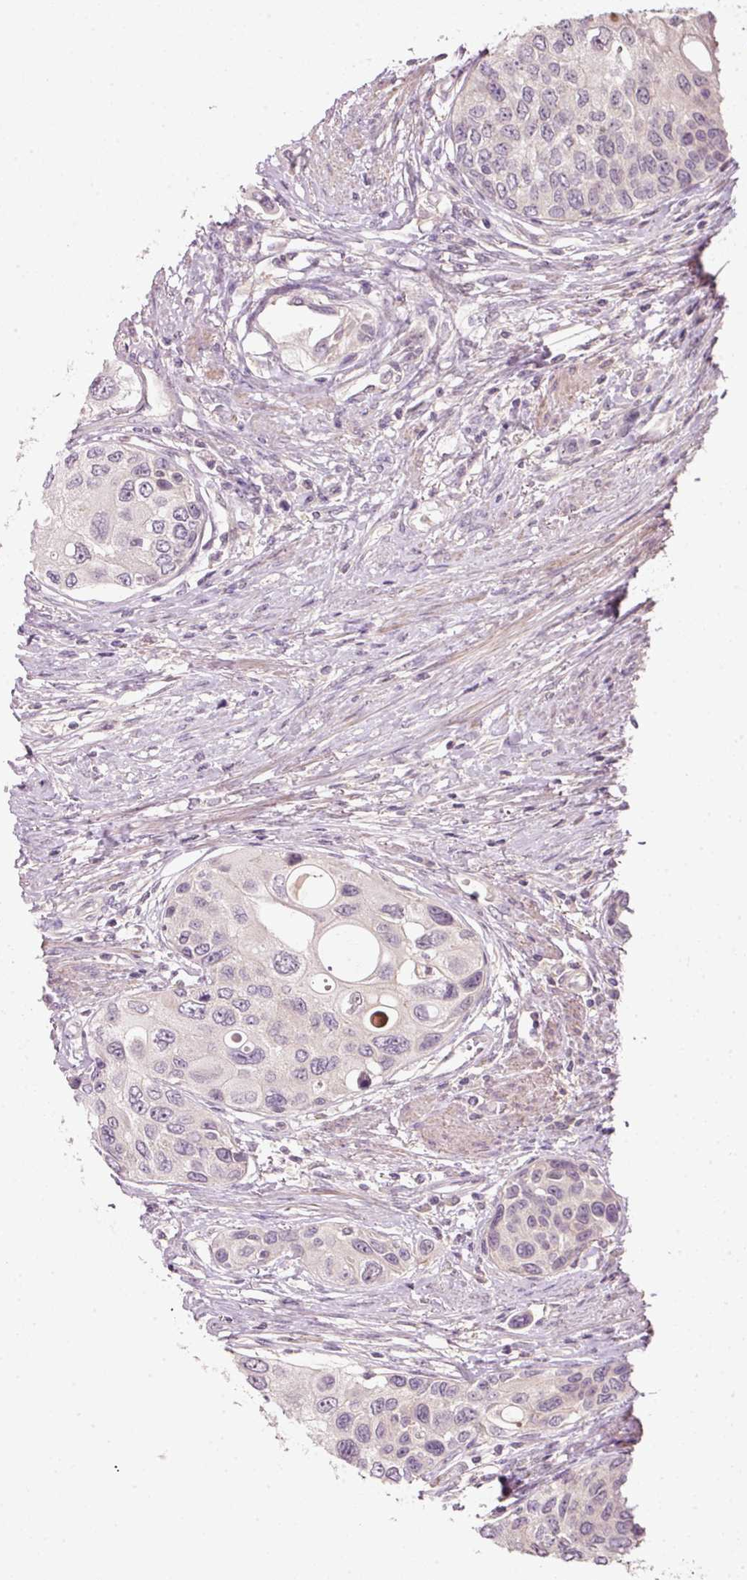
{"staining": {"intensity": "negative", "quantity": "none", "location": "none"}, "tissue": "urothelial cancer", "cell_type": "Tumor cells", "image_type": "cancer", "snomed": [{"axis": "morphology", "description": "Urothelial carcinoma, High grade"}, {"axis": "topography", "description": "Urinary bladder"}], "caption": "An image of human urothelial carcinoma (high-grade) is negative for staining in tumor cells.", "gene": "TIRAP", "patient": {"sex": "female", "age": 56}}